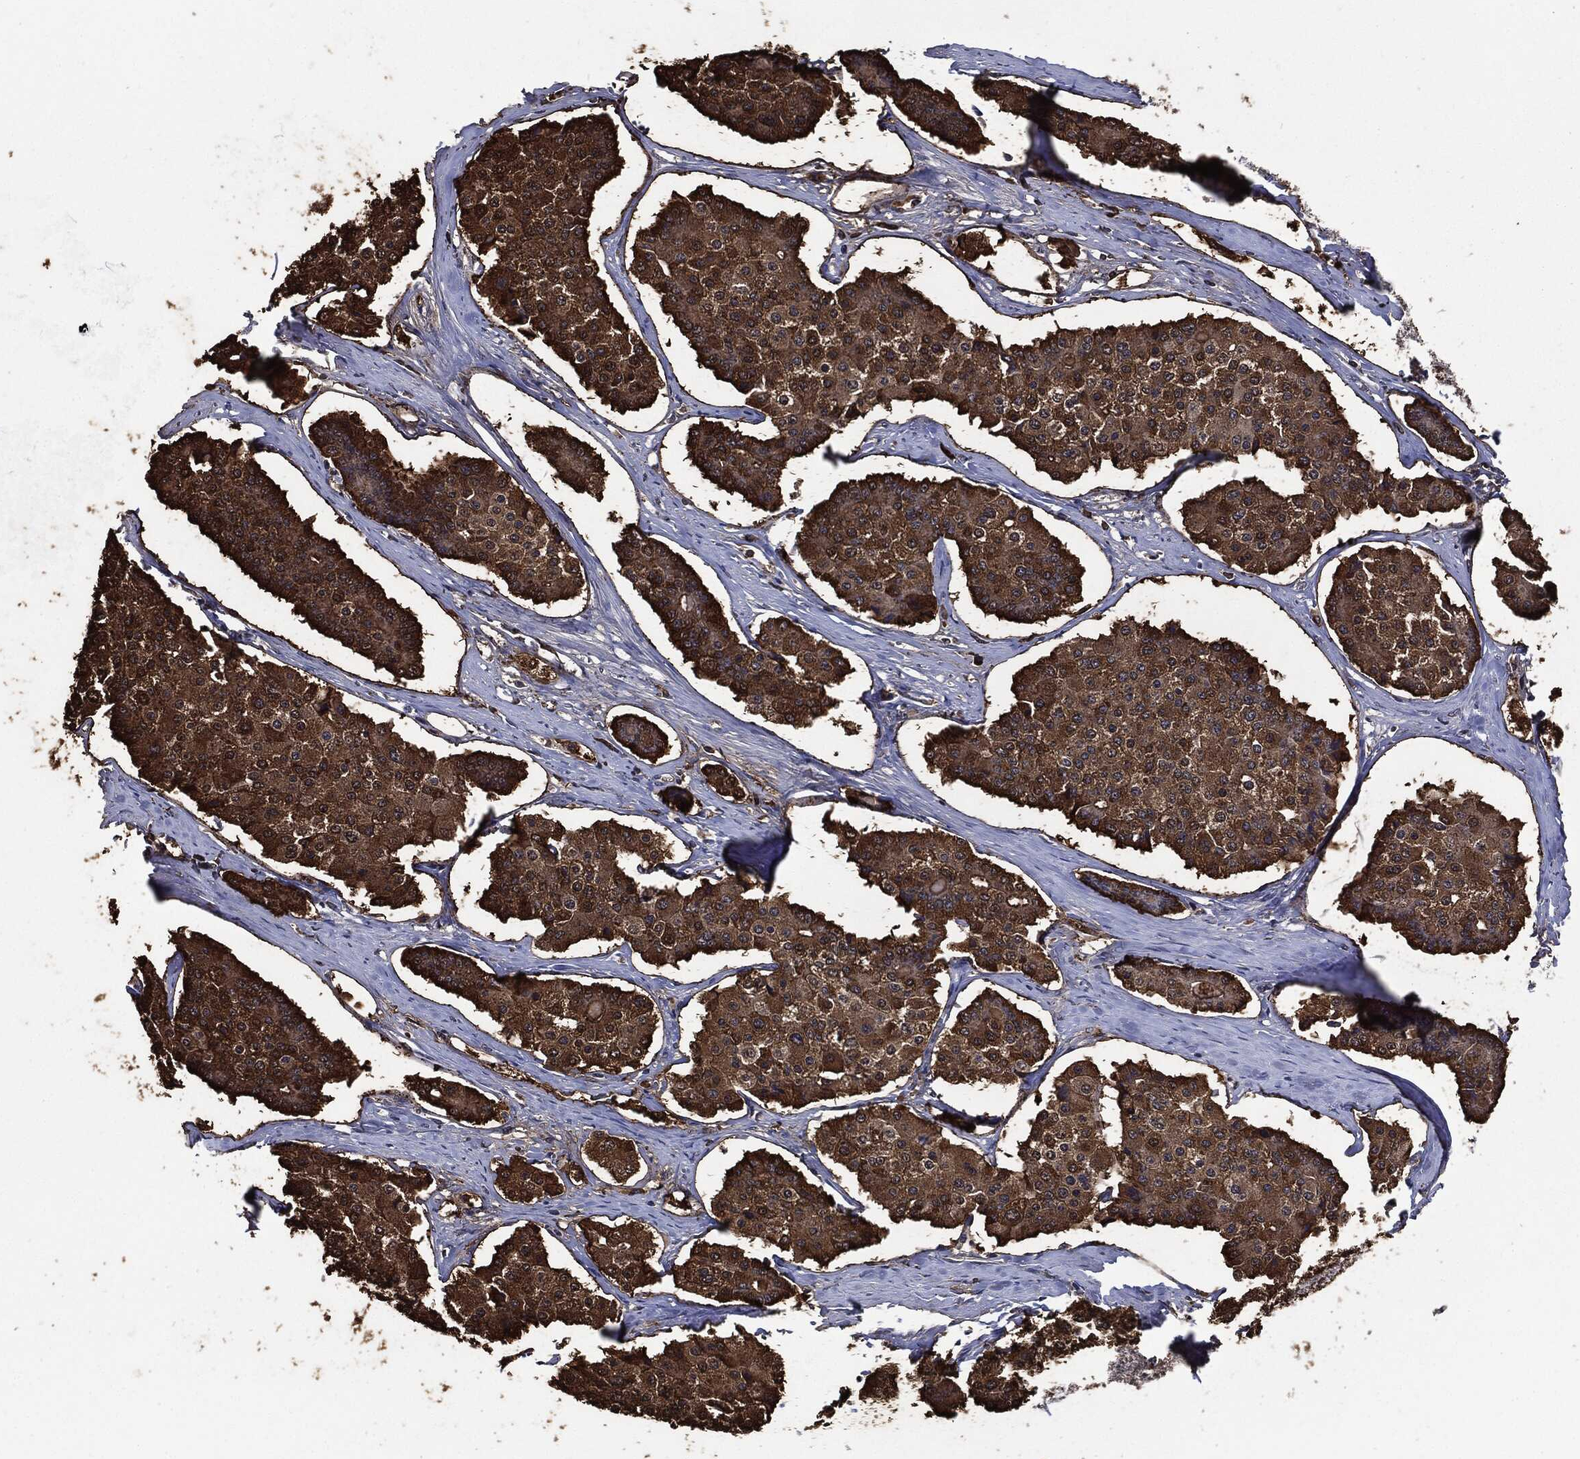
{"staining": {"intensity": "strong", "quantity": ">75%", "location": "cytoplasmic/membranous"}, "tissue": "carcinoid", "cell_type": "Tumor cells", "image_type": "cancer", "snomed": [{"axis": "morphology", "description": "Carcinoid, malignant, NOS"}, {"axis": "topography", "description": "Small intestine"}], "caption": "Carcinoid stained with DAB (3,3'-diaminobenzidine) IHC displays high levels of strong cytoplasmic/membranous staining in about >75% of tumor cells.", "gene": "S100A9", "patient": {"sex": "female", "age": 65}}